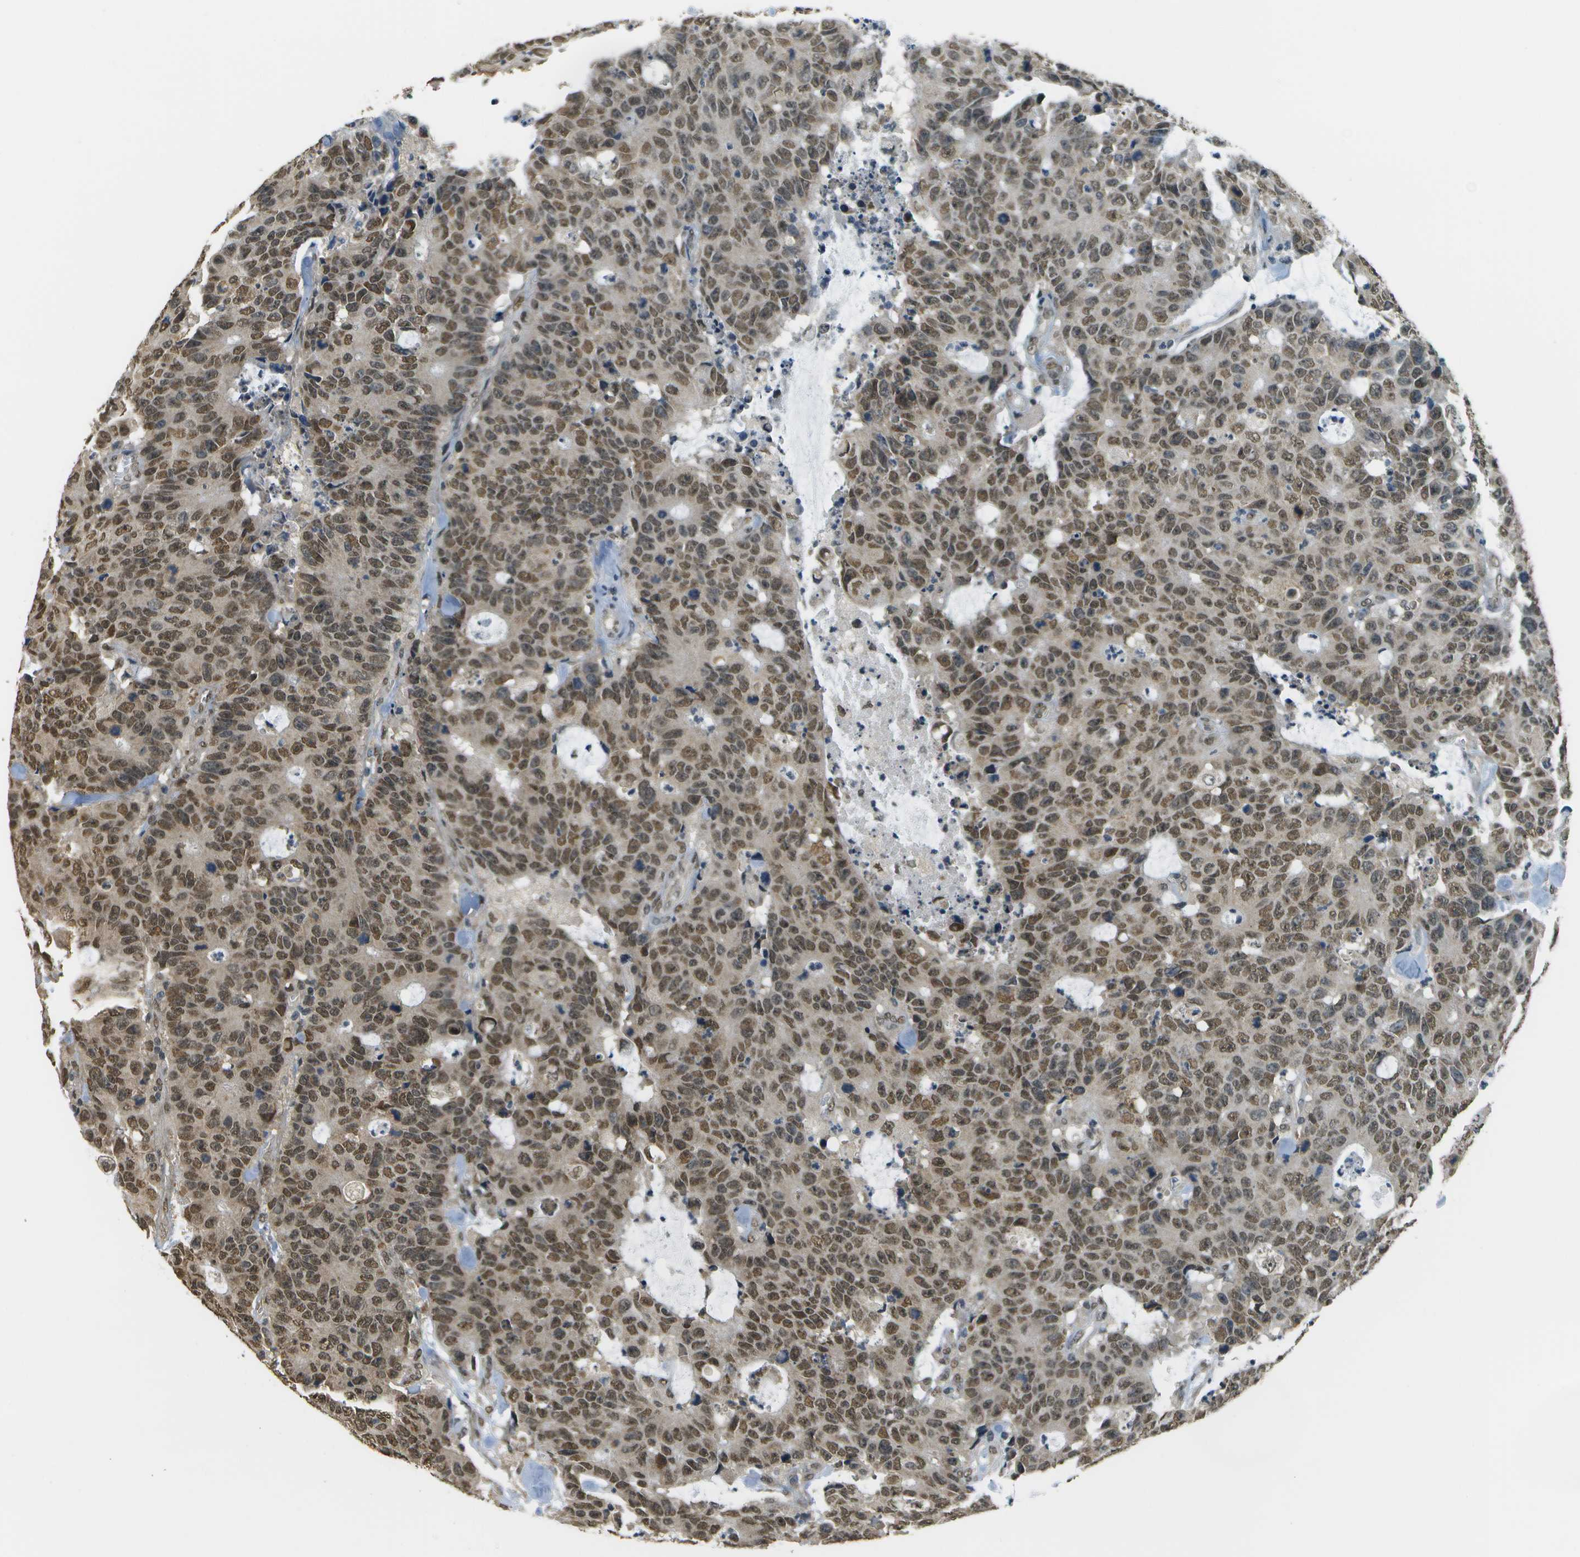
{"staining": {"intensity": "moderate", "quantity": ">75%", "location": "nuclear"}, "tissue": "colorectal cancer", "cell_type": "Tumor cells", "image_type": "cancer", "snomed": [{"axis": "morphology", "description": "Adenocarcinoma, NOS"}, {"axis": "topography", "description": "Colon"}], "caption": "Adenocarcinoma (colorectal) stained with a protein marker shows moderate staining in tumor cells.", "gene": "ABL2", "patient": {"sex": "female", "age": 86}}